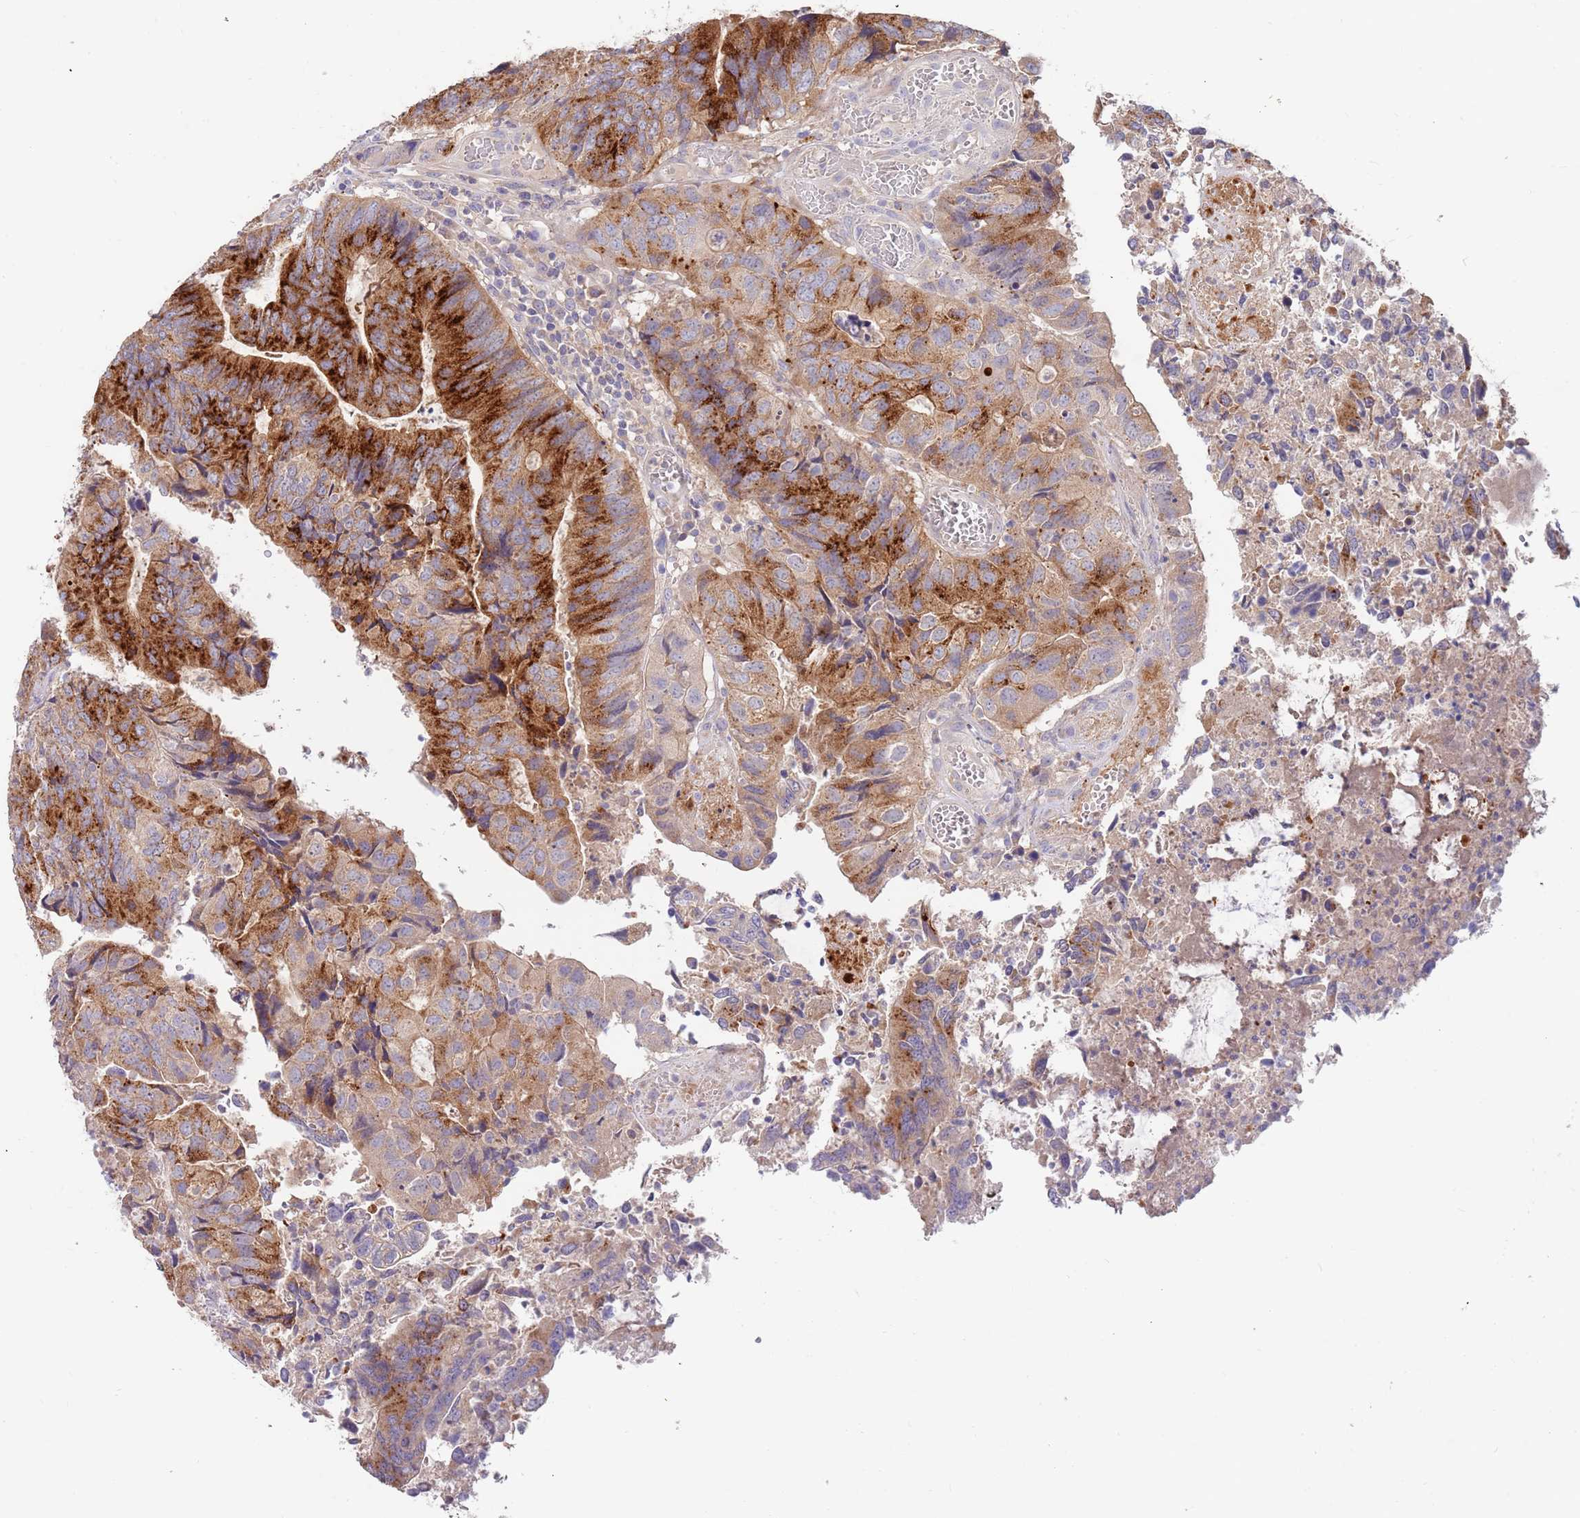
{"staining": {"intensity": "strong", "quantity": ">75%", "location": "cytoplasmic/membranous"}, "tissue": "colorectal cancer", "cell_type": "Tumor cells", "image_type": "cancer", "snomed": [{"axis": "morphology", "description": "Adenocarcinoma, NOS"}, {"axis": "topography", "description": "Colon"}], "caption": "Colorectal adenocarcinoma was stained to show a protein in brown. There is high levels of strong cytoplasmic/membranous positivity in about >75% of tumor cells. (DAB IHC, brown staining for protein, blue staining for nuclei).", "gene": "BORCS5", "patient": {"sex": "female", "age": 67}}